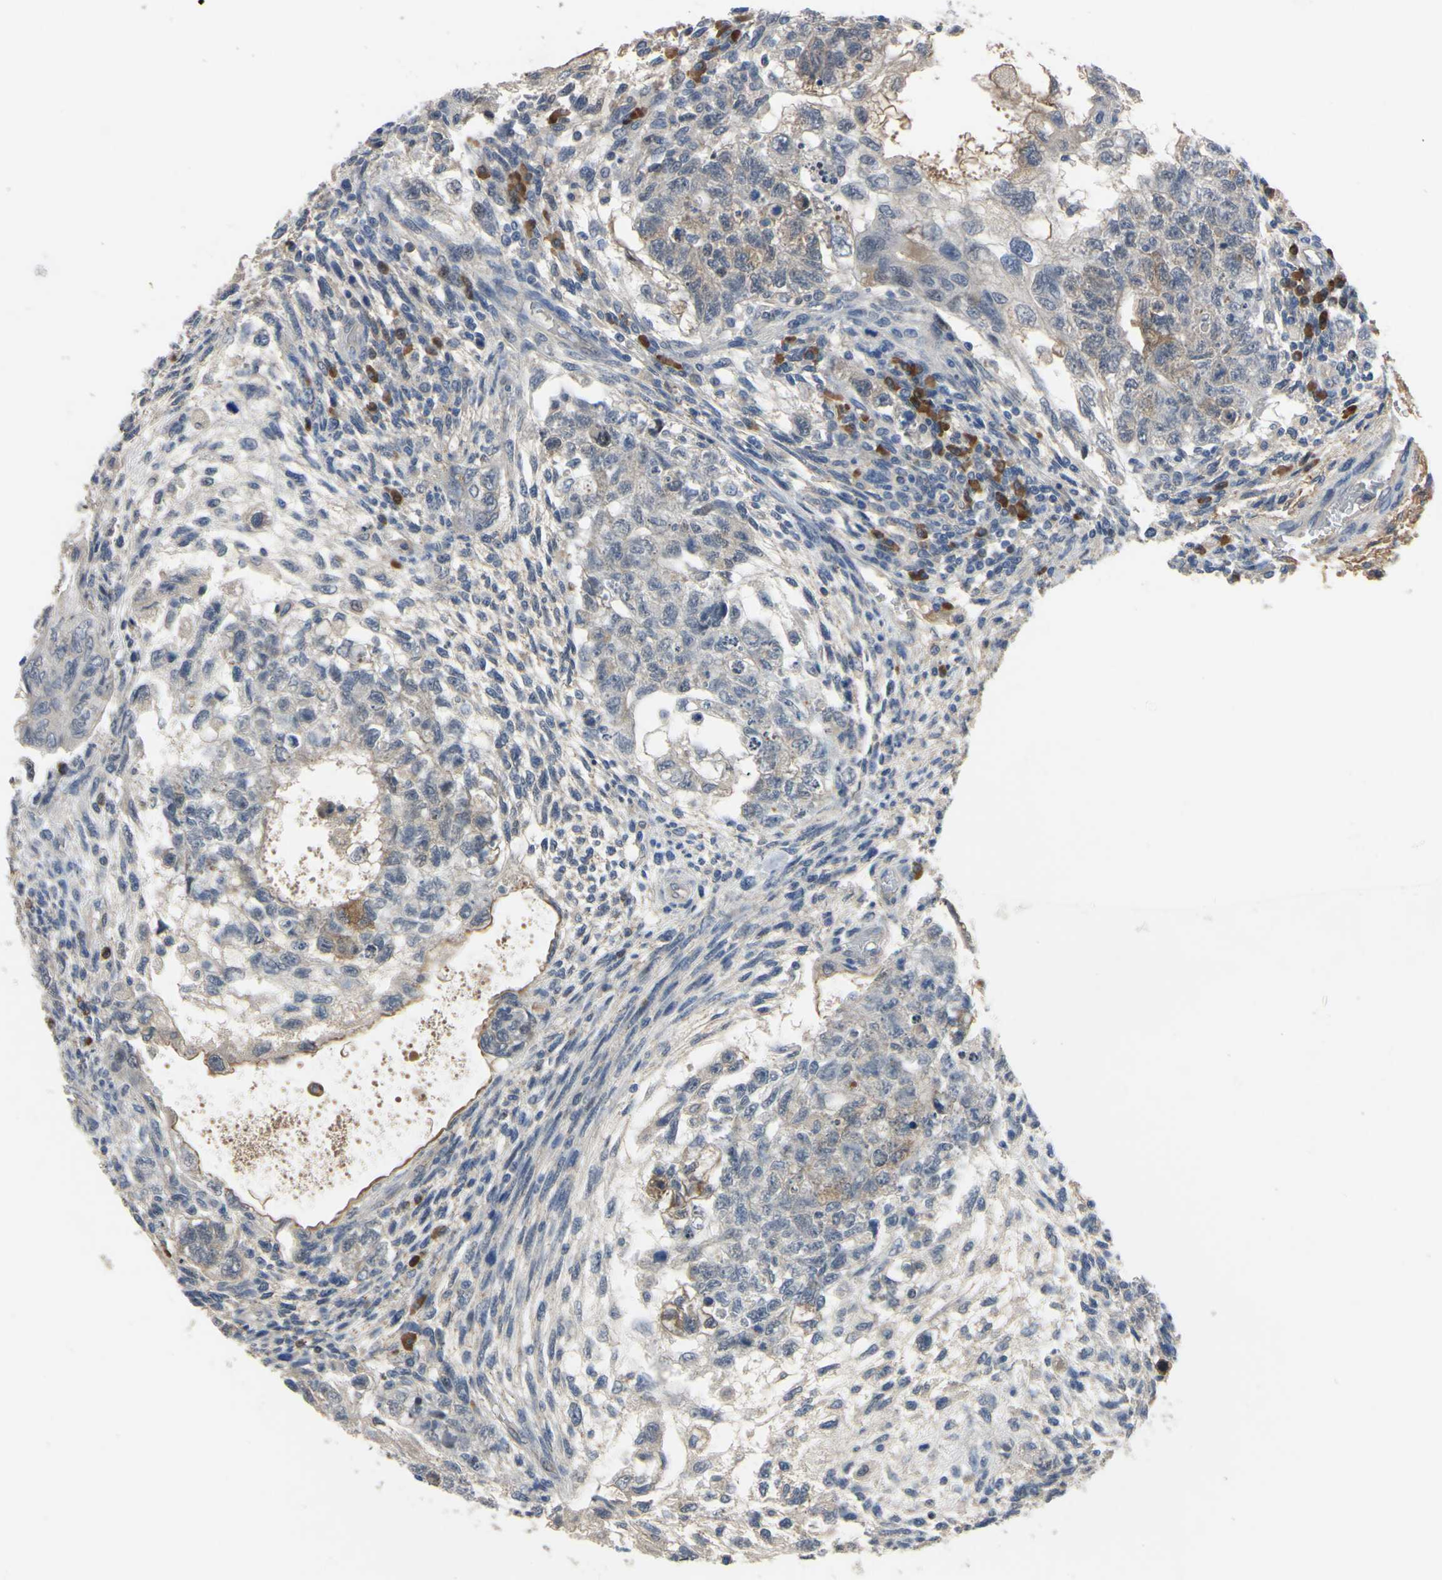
{"staining": {"intensity": "weak", "quantity": "<25%", "location": "cytoplasmic/membranous"}, "tissue": "testis cancer", "cell_type": "Tumor cells", "image_type": "cancer", "snomed": [{"axis": "morphology", "description": "Normal tissue, NOS"}, {"axis": "morphology", "description": "Carcinoma, Embryonal, NOS"}, {"axis": "topography", "description": "Testis"}], "caption": "The photomicrograph shows no significant positivity in tumor cells of testis cancer (embryonal carcinoma). Brightfield microscopy of IHC stained with DAB (brown) and hematoxylin (blue), captured at high magnification.", "gene": "LHX9", "patient": {"sex": "male", "age": 36}}